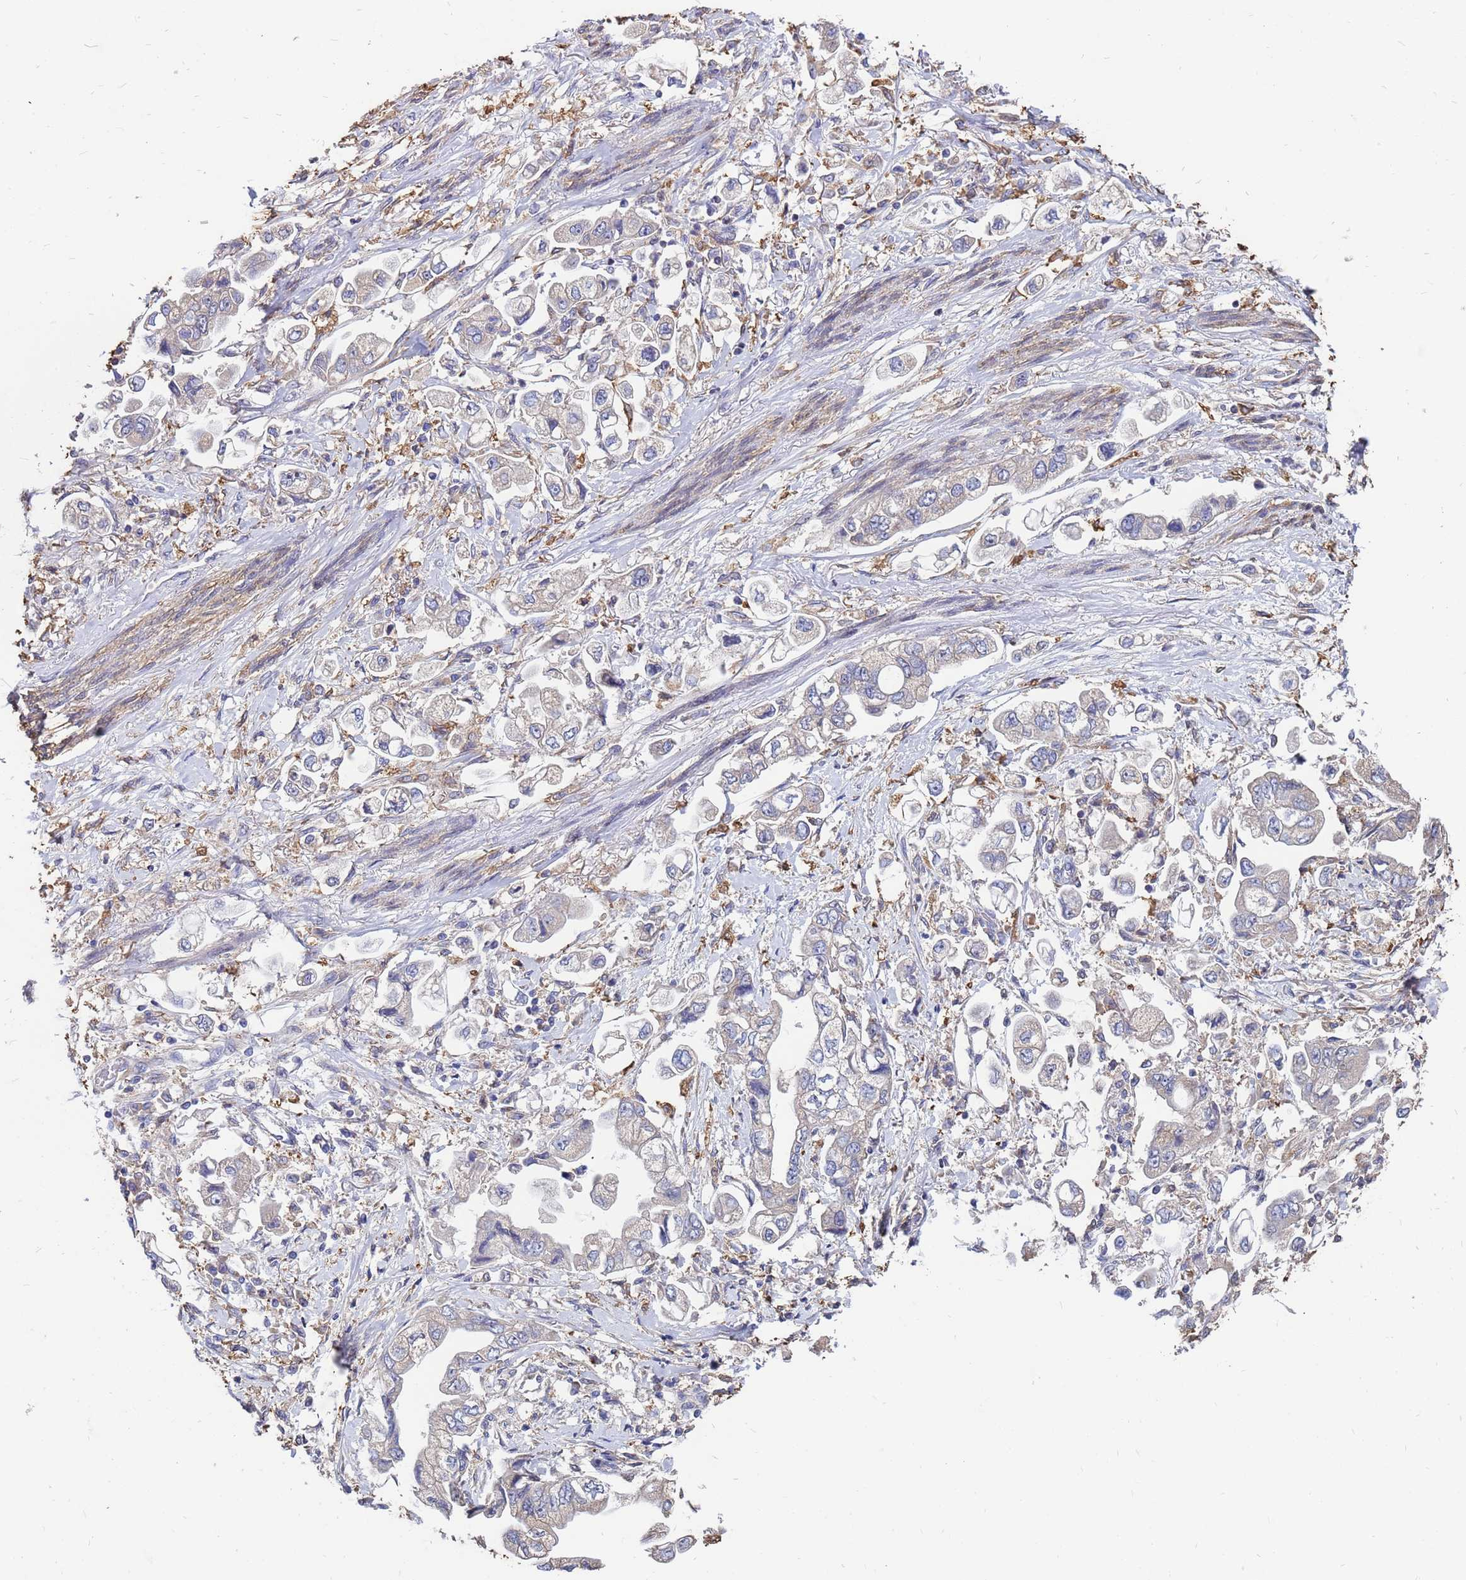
{"staining": {"intensity": "weak", "quantity": "<25%", "location": "cytoplasmic/membranous"}, "tissue": "stomach cancer", "cell_type": "Tumor cells", "image_type": "cancer", "snomed": [{"axis": "morphology", "description": "Adenocarcinoma, NOS"}, {"axis": "topography", "description": "Stomach"}], "caption": "A histopathology image of stomach cancer stained for a protein displays no brown staining in tumor cells.", "gene": "MOB2", "patient": {"sex": "male", "age": 62}}